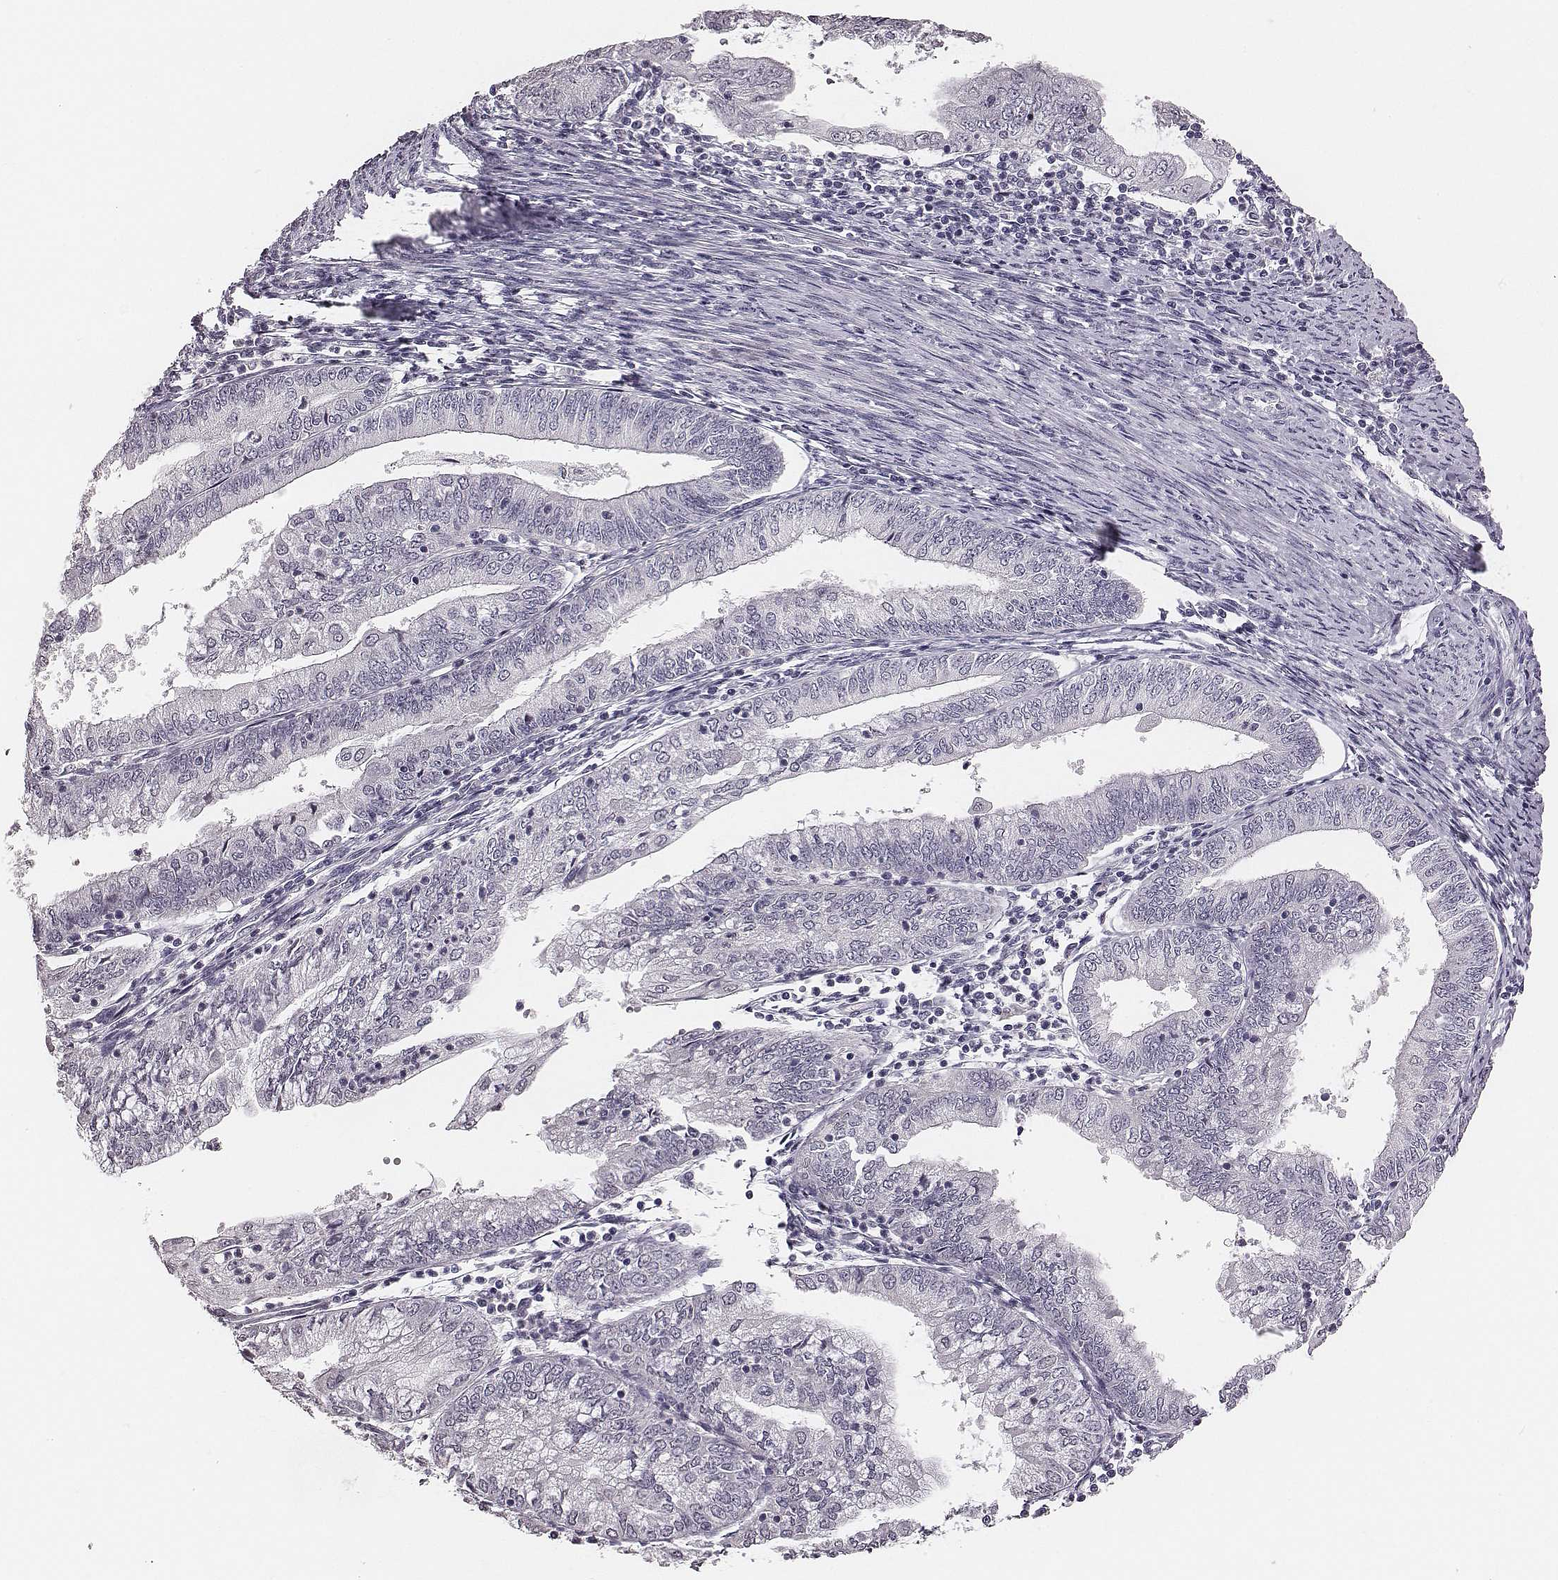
{"staining": {"intensity": "negative", "quantity": "none", "location": "none"}, "tissue": "endometrial cancer", "cell_type": "Tumor cells", "image_type": "cancer", "snomed": [{"axis": "morphology", "description": "Adenocarcinoma, NOS"}, {"axis": "topography", "description": "Endometrium"}], "caption": "Immunohistochemistry of endometrial cancer exhibits no positivity in tumor cells. (Immunohistochemistry, brightfield microscopy, high magnification).", "gene": "CSHL1", "patient": {"sex": "female", "age": 55}}